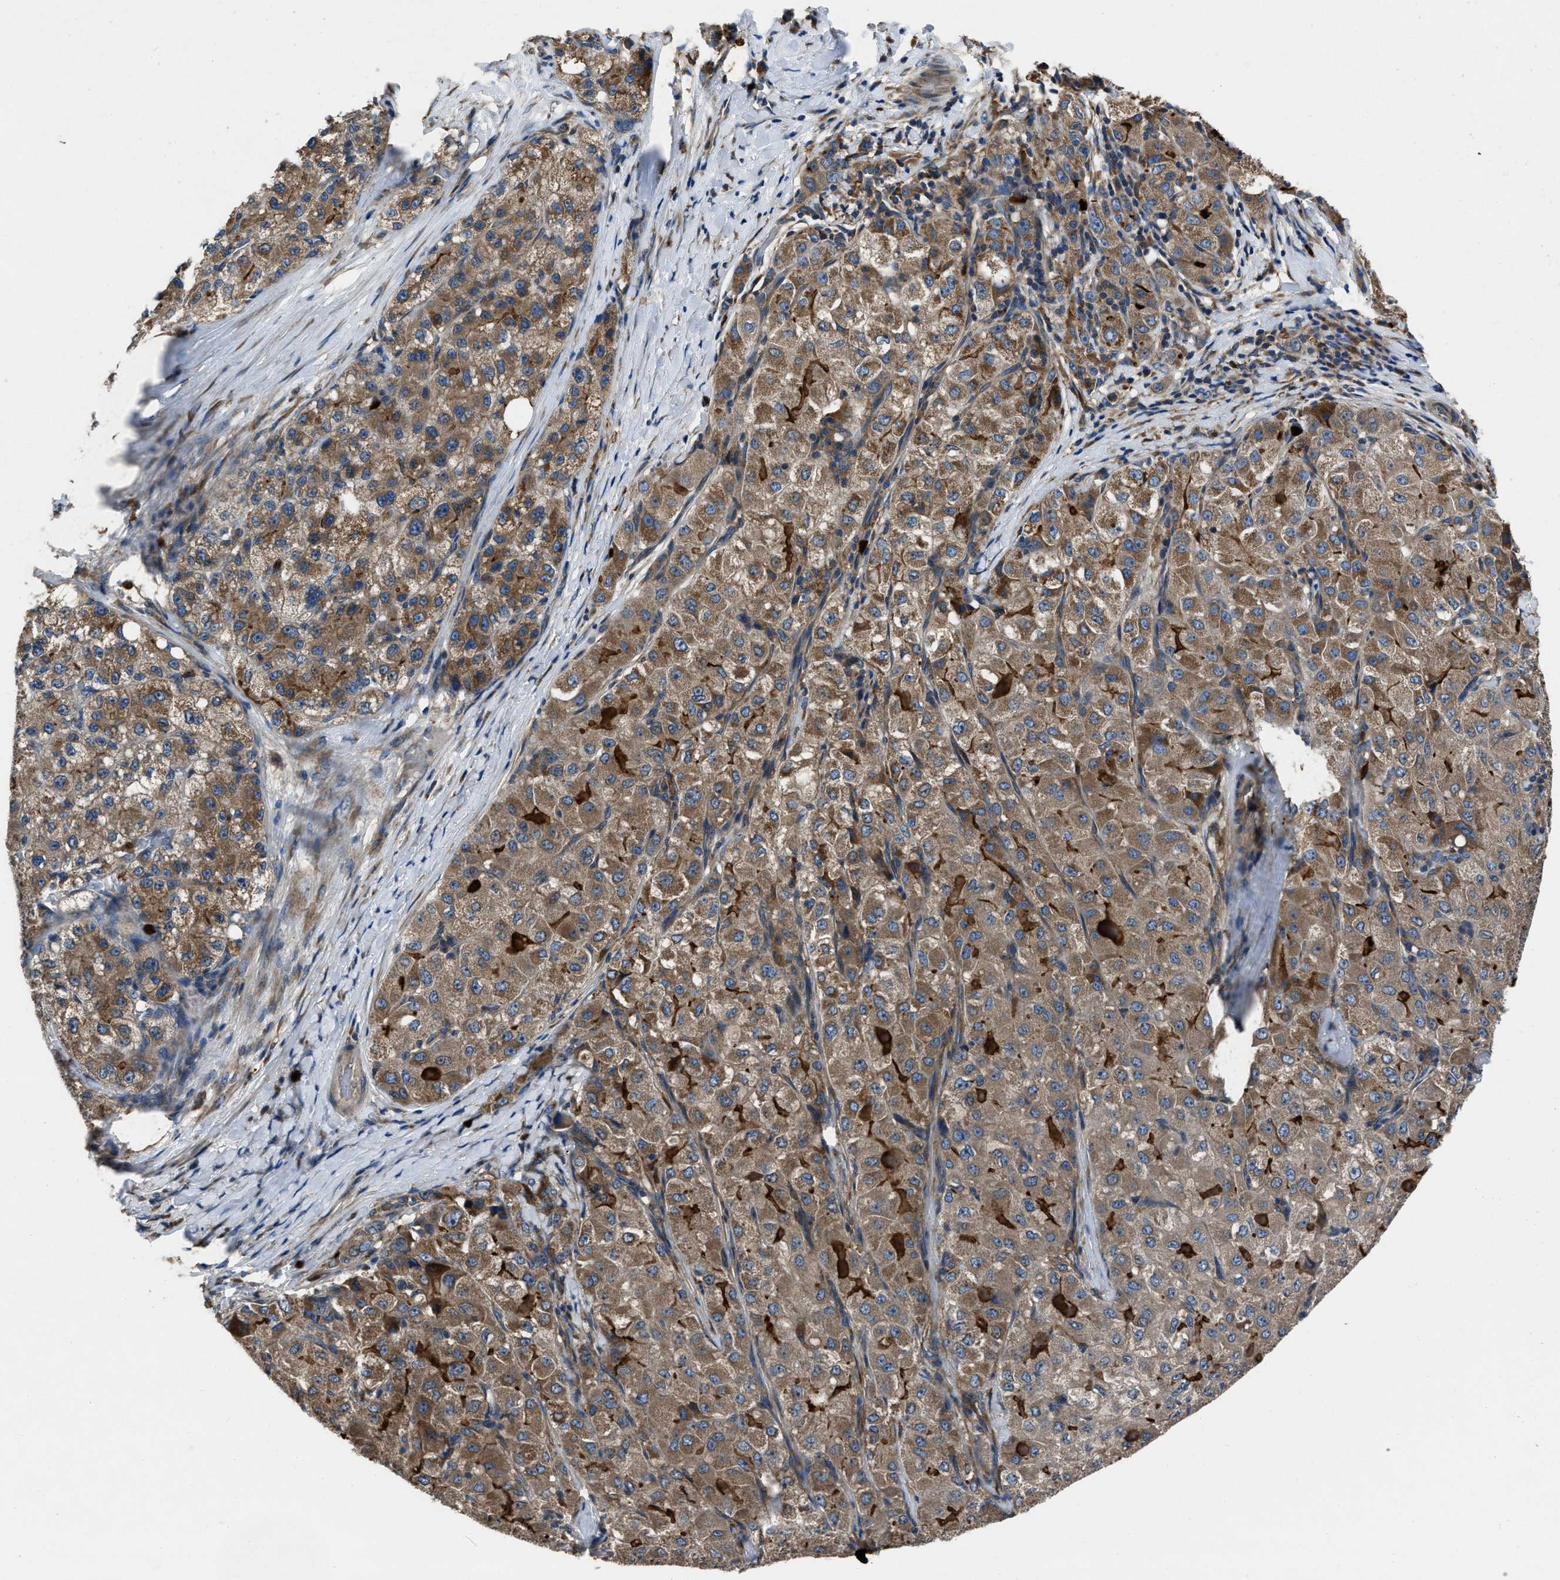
{"staining": {"intensity": "moderate", "quantity": ">75%", "location": "cytoplasmic/membranous"}, "tissue": "liver cancer", "cell_type": "Tumor cells", "image_type": "cancer", "snomed": [{"axis": "morphology", "description": "Carcinoma, Hepatocellular, NOS"}, {"axis": "topography", "description": "Liver"}], "caption": "Moderate cytoplasmic/membranous protein expression is seen in approximately >75% of tumor cells in liver cancer.", "gene": "ANGPT1", "patient": {"sex": "male", "age": 80}}